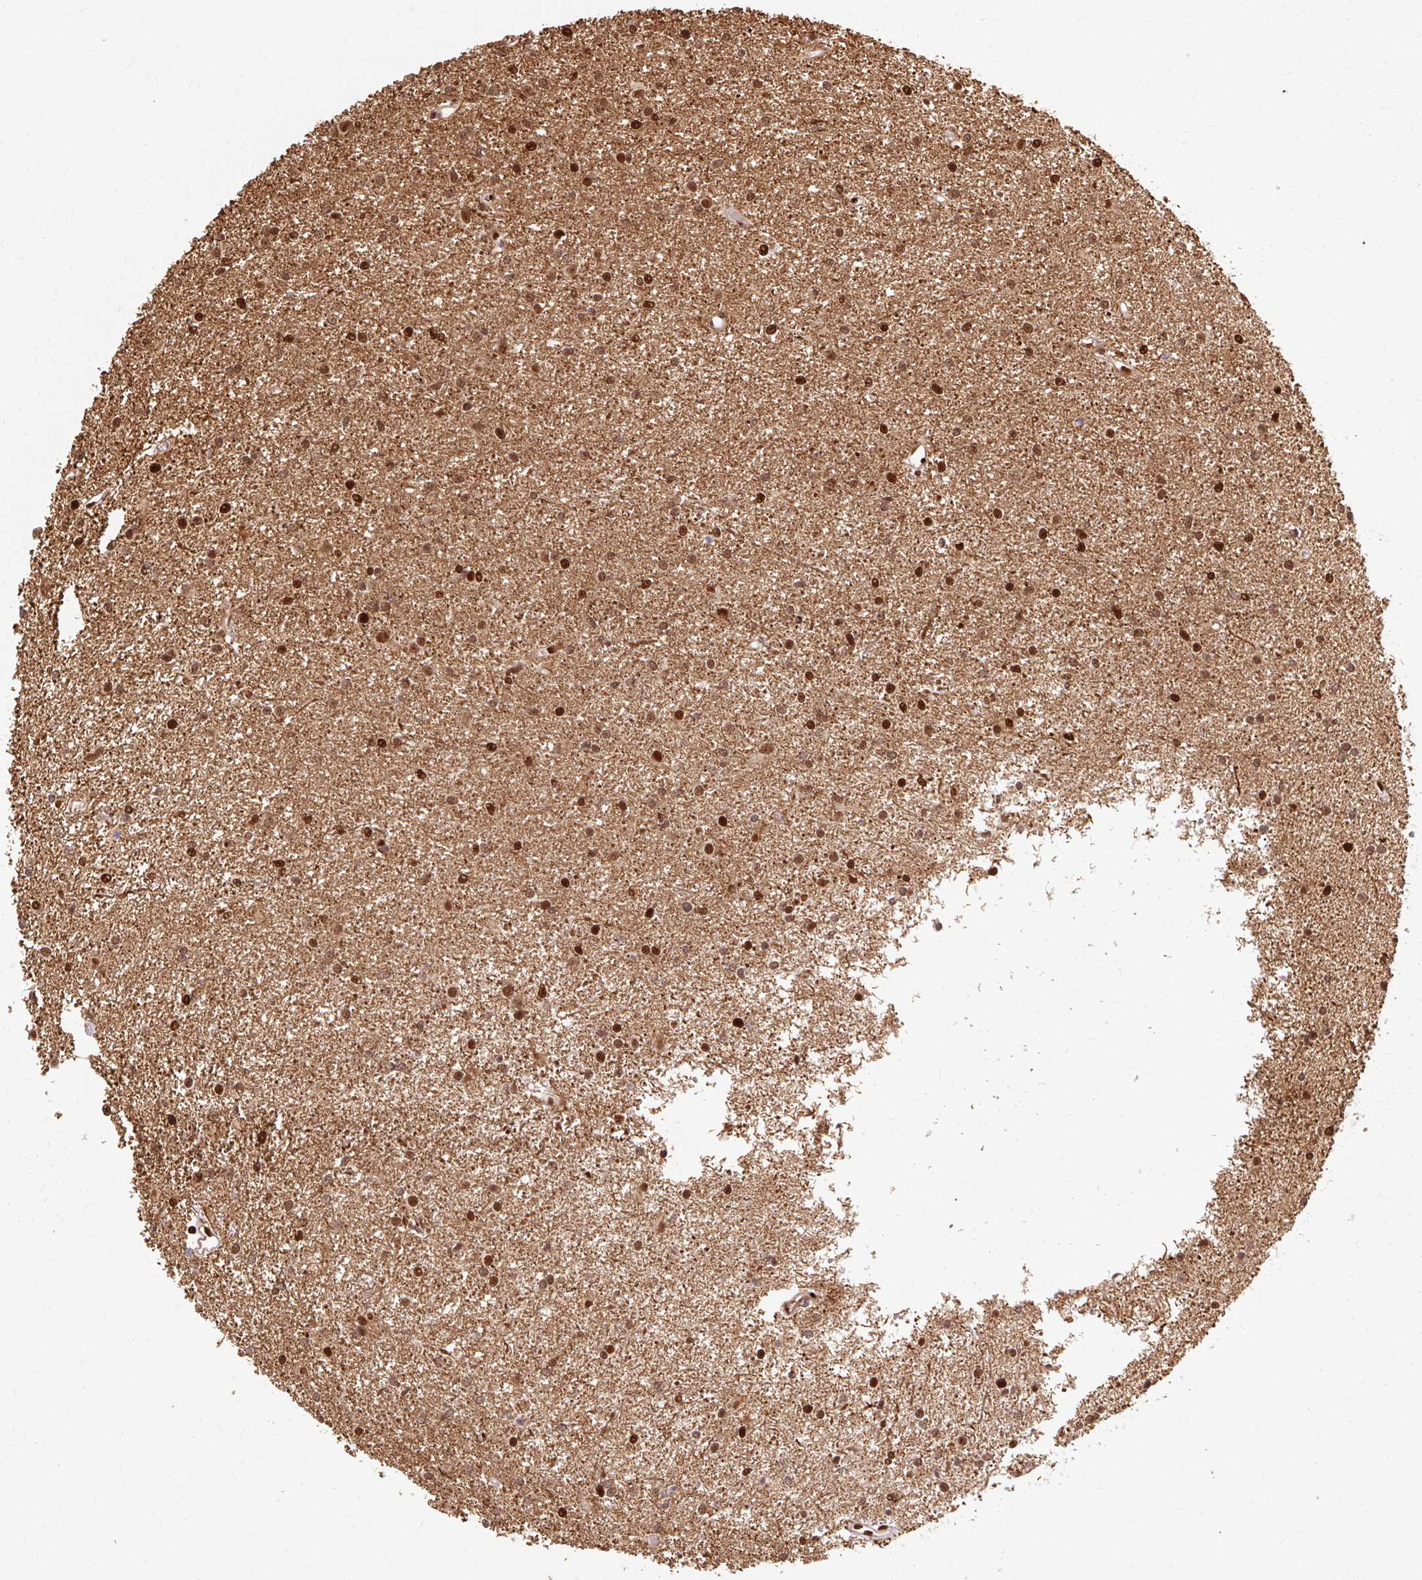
{"staining": {"intensity": "strong", "quantity": ">75%", "location": "nuclear"}, "tissue": "glioma", "cell_type": "Tumor cells", "image_type": "cancer", "snomed": [{"axis": "morphology", "description": "Glioma, malignant, High grade"}, {"axis": "topography", "description": "Brain"}], "caption": "The image displays immunohistochemical staining of high-grade glioma (malignant). There is strong nuclear staining is identified in about >75% of tumor cells. (IHC, brightfield microscopy, high magnification).", "gene": "MECOM", "patient": {"sex": "female", "age": 50}}